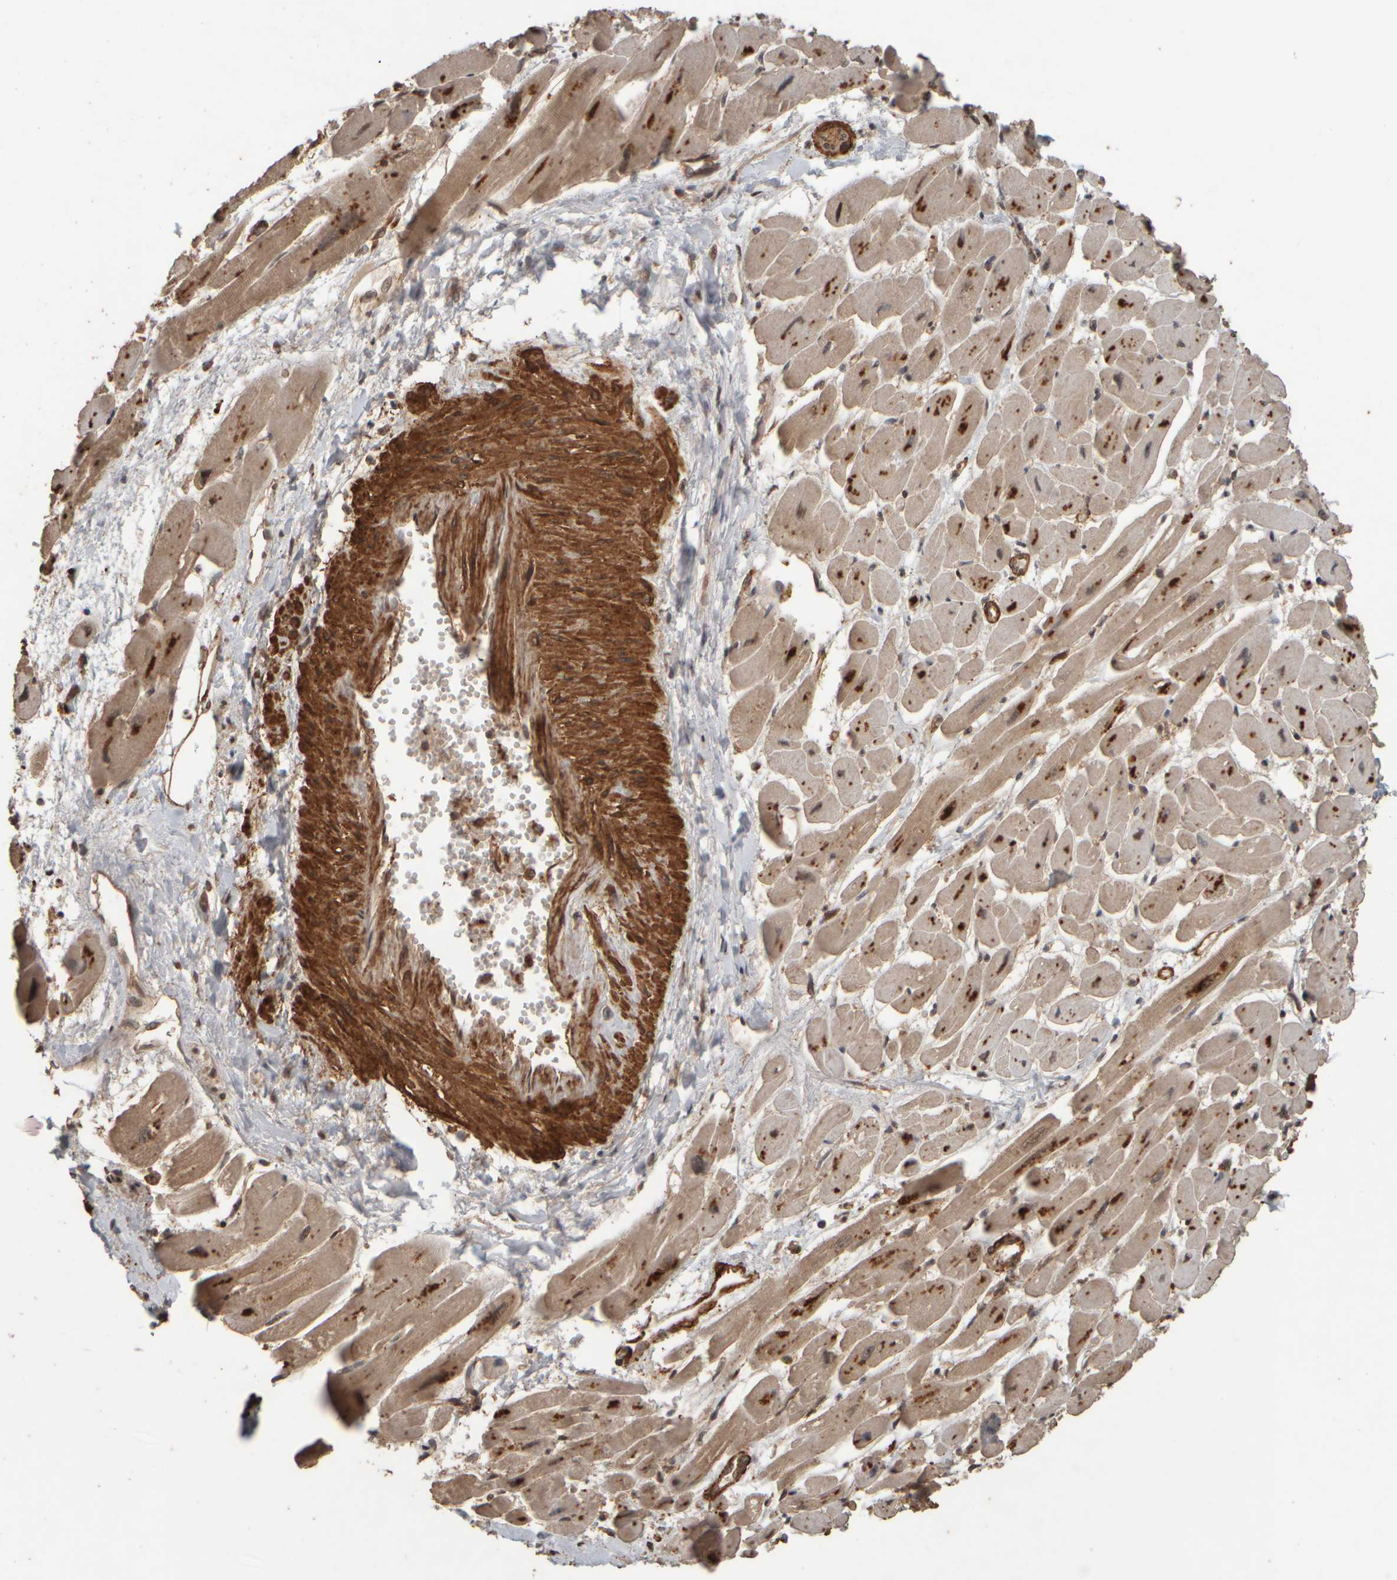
{"staining": {"intensity": "moderate", "quantity": ">75%", "location": "cytoplasmic/membranous,nuclear"}, "tissue": "heart muscle", "cell_type": "Cardiomyocytes", "image_type": "normal", "snomed": [{"axis": "morphology", "description": "Normal tissue, NOS"}, {"axis": "topography", "description": "Heart"}], "caption": "Cardiomyocytes demonstrate moderate cytoplasmic/membranous,nuclear positivity in approximately >75% of cells in unremarkable heart muscle. (DAB (3,3'-diaminobenzidine) IHC, brown staining for protein, blue staining for nuclei).", "gene": "SPHK1", "patient": {"sex": "female", "age": 54}}